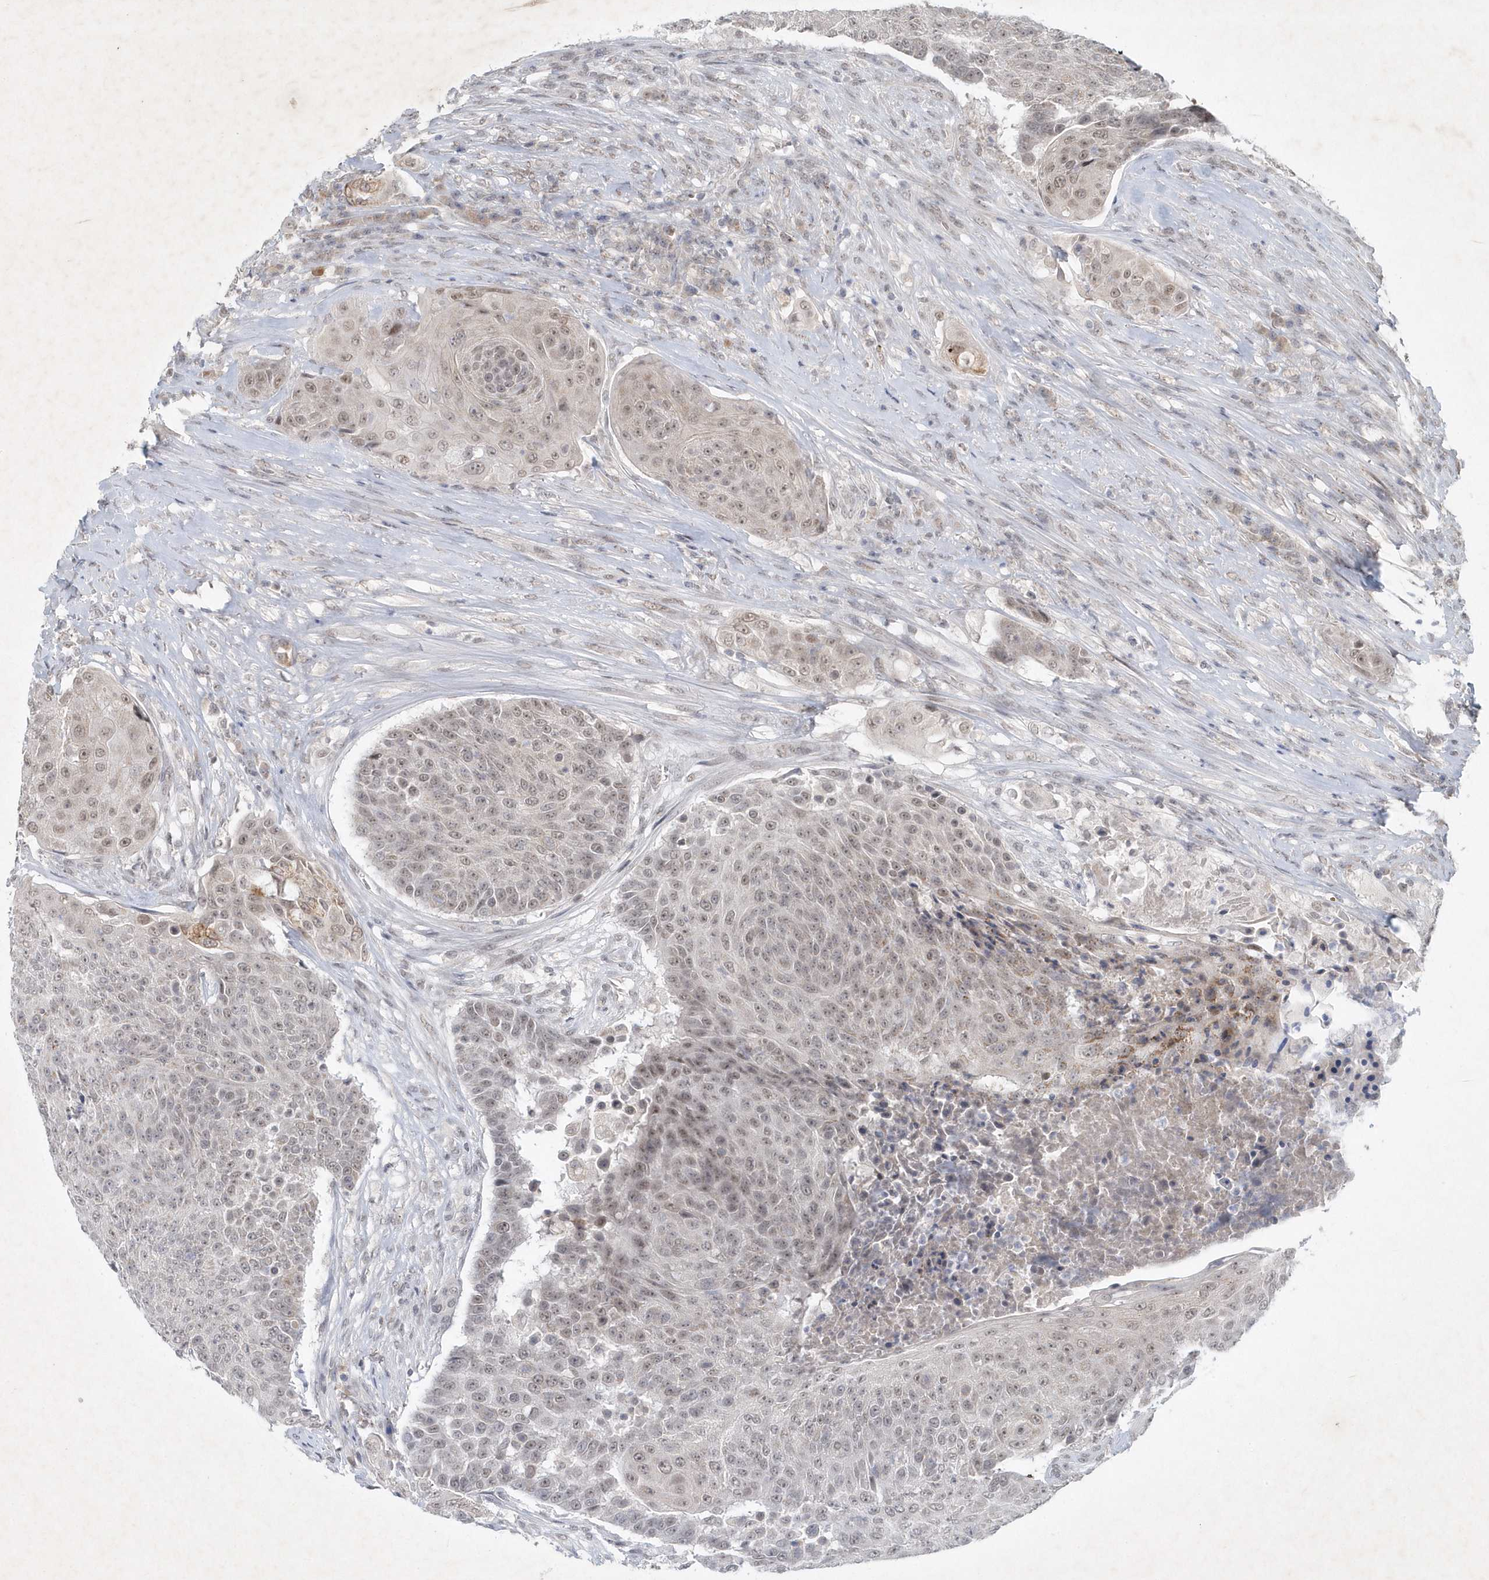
{"staining": {"intensity": "weak", "quantity": "25%-75%", "location": "nuclear"}, "tissue": "urothelial cancer", "cell_type": "Tumor cells", "image_type": "cancer", "snomed": [{"axis": "morphology", "description": "Urothelial carcinoma, High grade"}, {"axis": "topography", "description": "Urinary bladder"}], "caption": "IHC (DAB (3,3'-diaminobenzidine)) staining of human urothelial carcinoma (high-grade) reveals weak nuclear protein positivity in about 25%-75% of tumor cells.", "gene": "ZBTB9", "patient": {"sex": "female", "age": 63}}